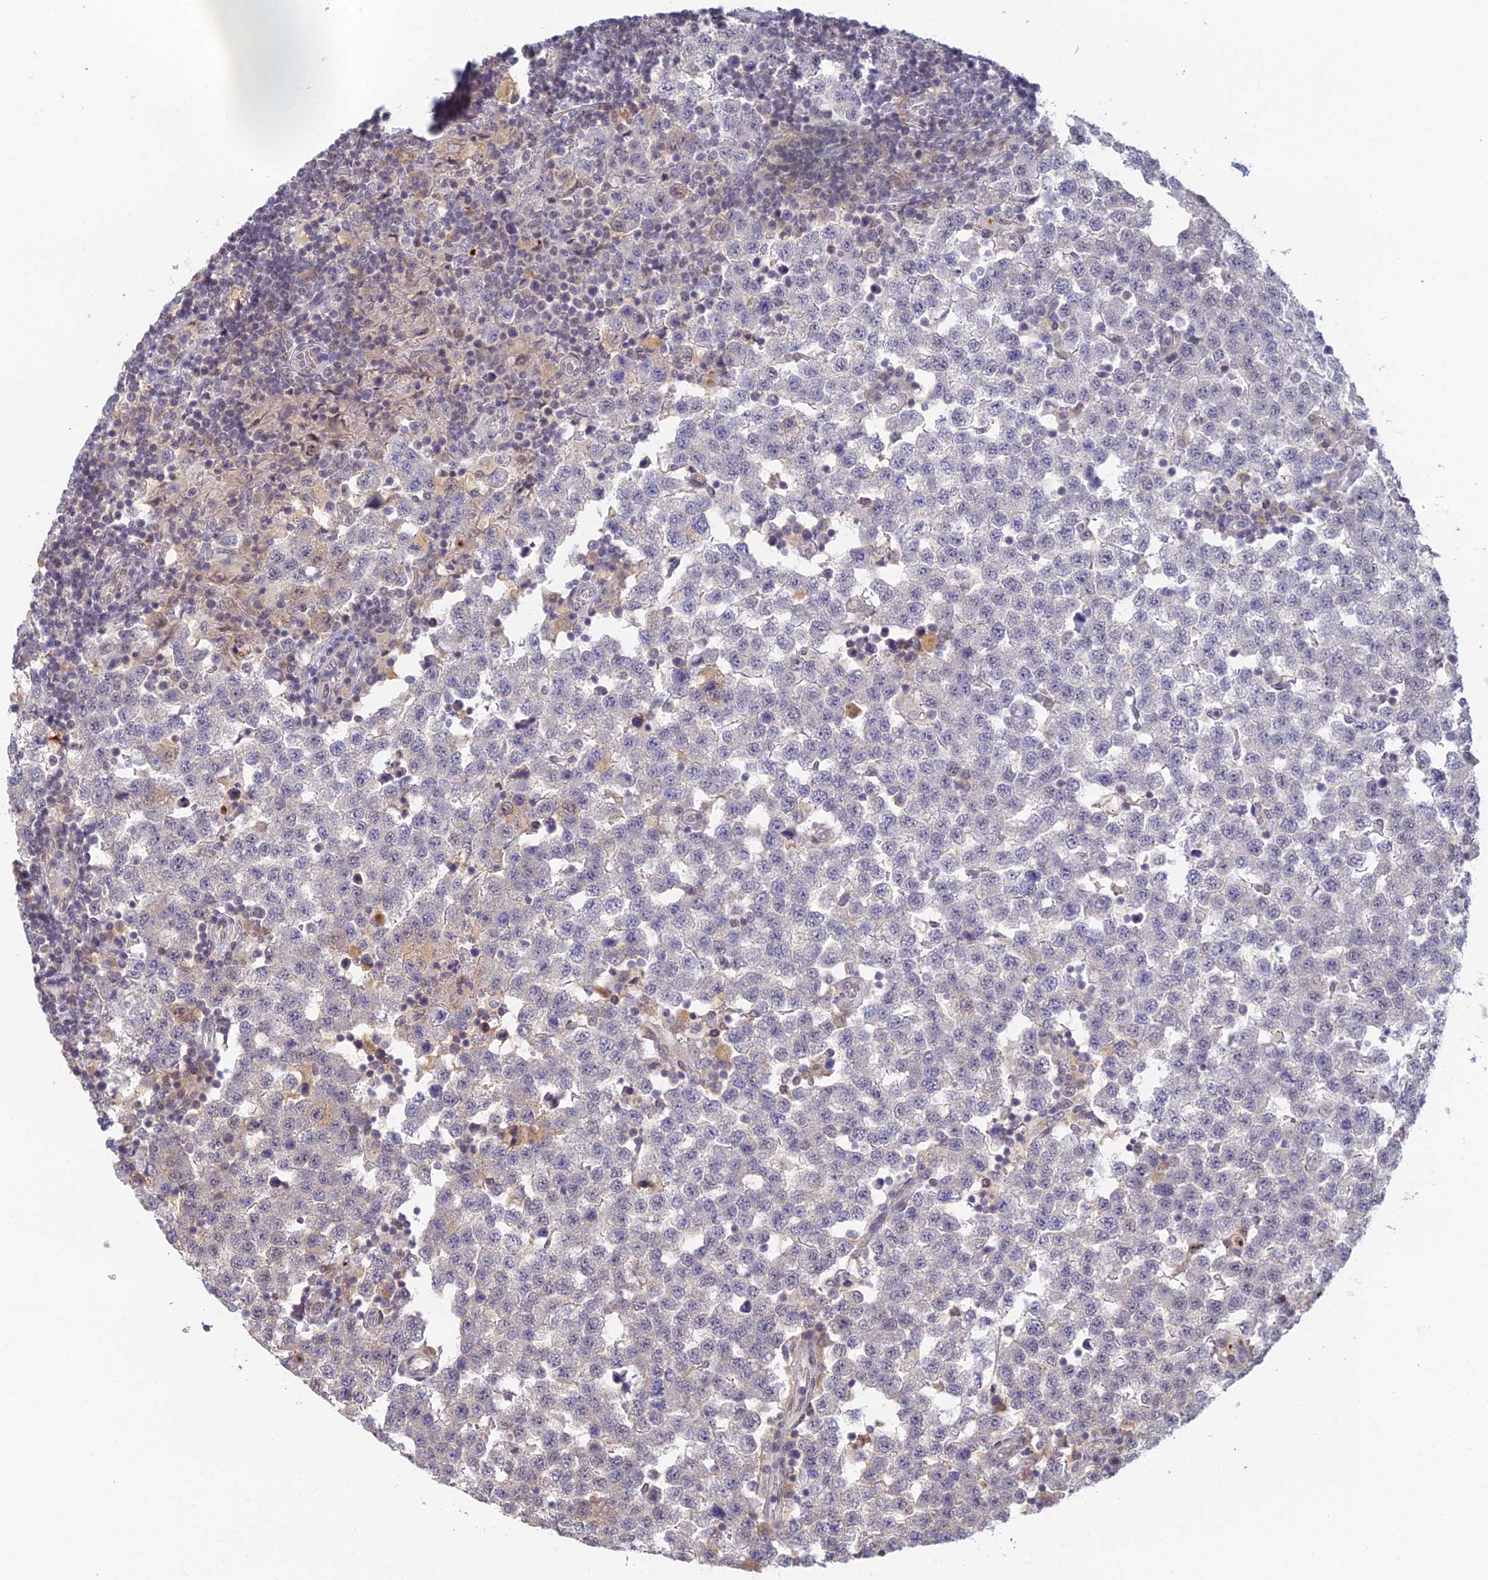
{"staining": {"intensity": "negative", "quantity": "none", "location": "none"}, "tissue": "testis cancer", "cell_type": "Tumor cells", "image_type": "cancer", "snomed": [{"axis": "morphology", "description": "Seminoma, NOS"}, {"axis": "topography", "description": "Testis"}], "caption": "Tumor cells are negative for protein expression in human testis cancer.", "gene": "RANBP3", "patient": {"sex": "male", "age": 34}}